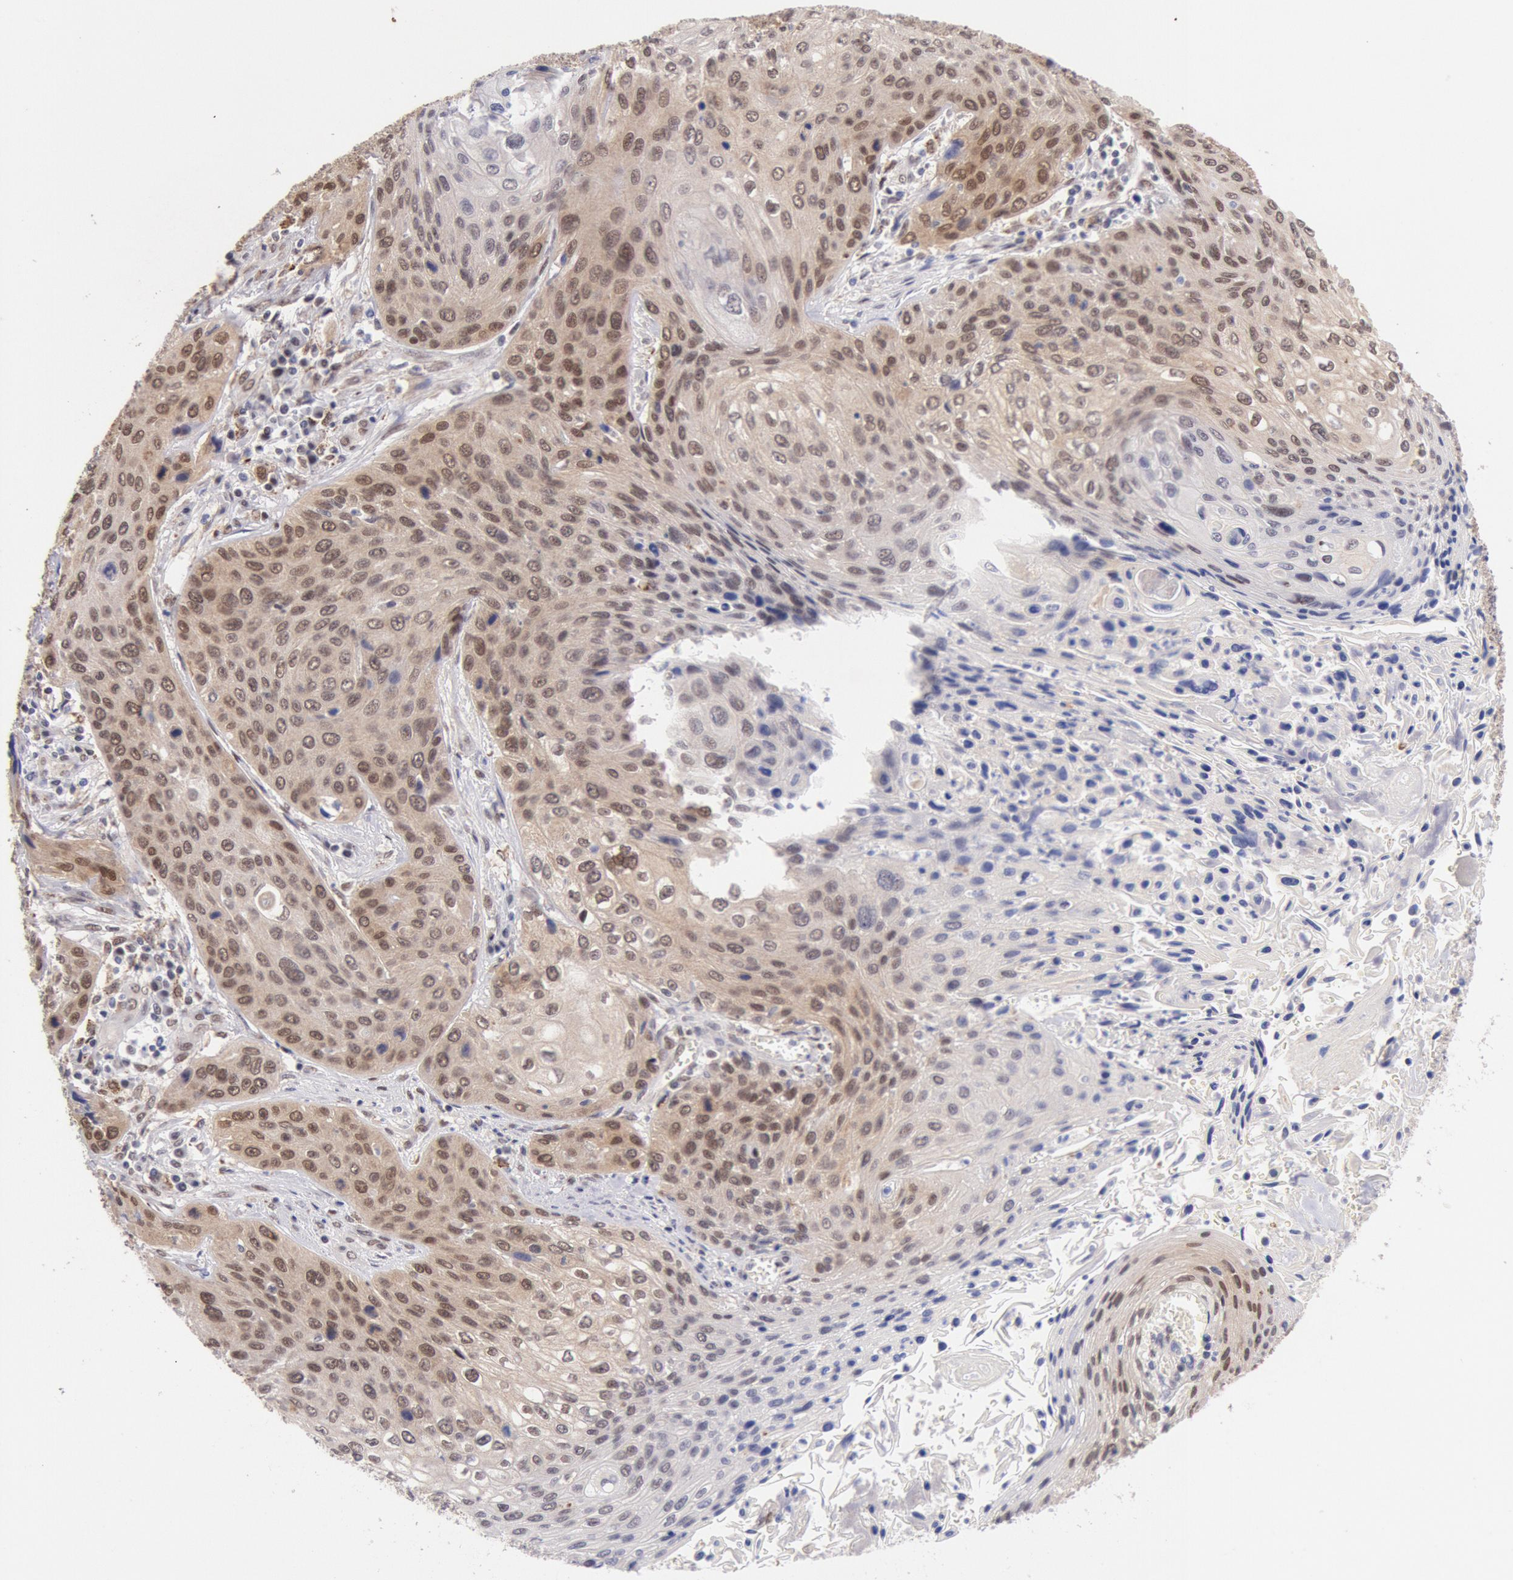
{"staining": {"intensity": "moderate", "quantity": ">75%", "location": "nuclear"}, "tissue": "cervical cancer", "cell_type": "Tumor cells", "image_type": "cancer", "snomed": [{"axis": "morphology", "description": "Squamous cell carcinoma, NOS"}, {"axis": "topography", "description": "Cervix"}], "caption": "This is an image of immunohistochemistry staining of squamous cell carcinoma (cervical), which shows moderate expression in the nuclear of tumor cells.", "gene": "CDKN2B", "patient": {"sex": "female", "age": 32}}